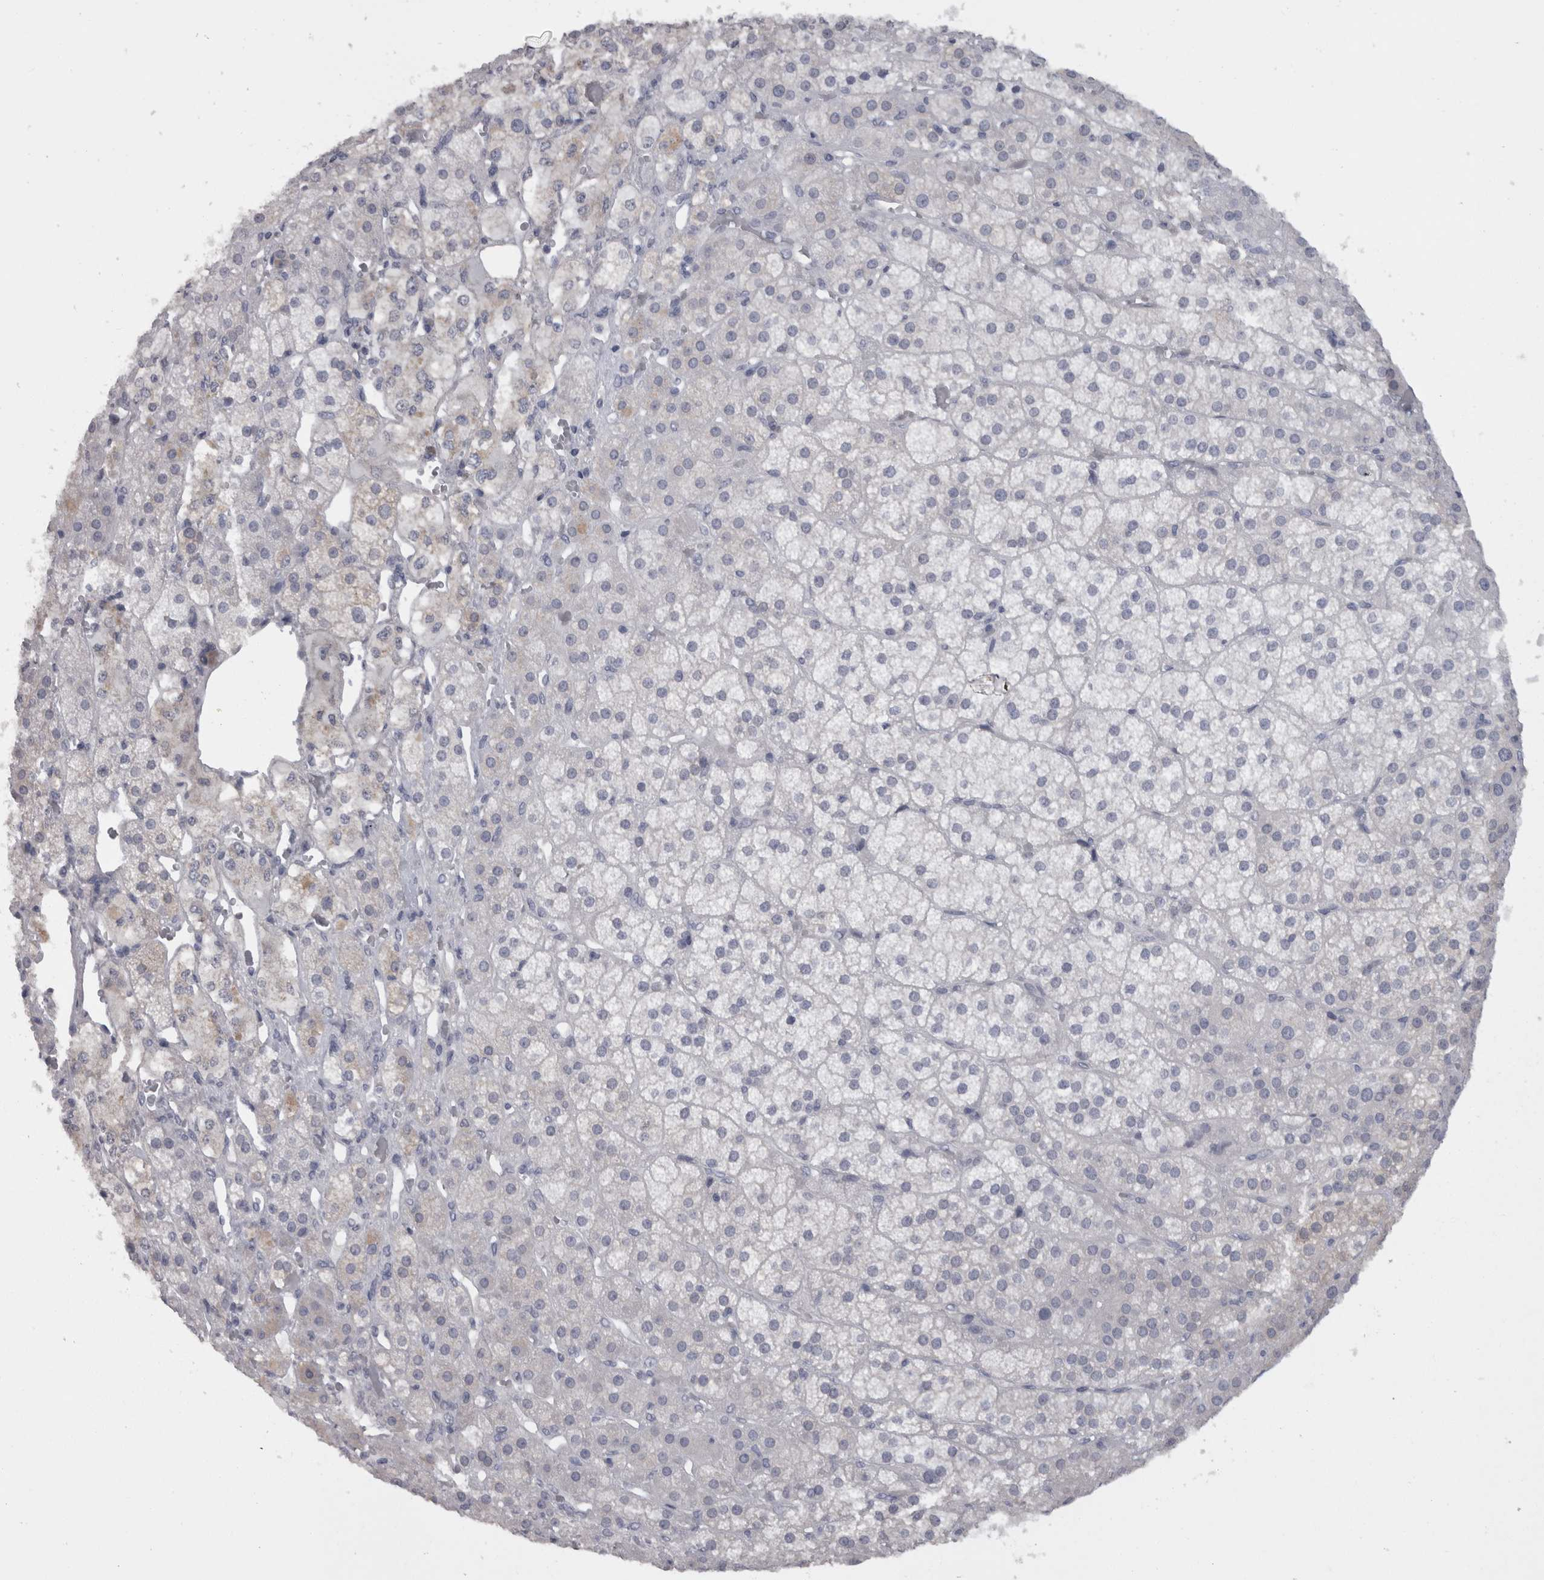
{"staining": {"intensity": "weak", "quantity": "<25%", "location": "cytoplasmic/membranous"}, "tissue": "adrenal gland", "cell_type": "Glandular cells", "image_type": "normal", "snomed": [{"axis": "morphology", "description": "Normal tissue, NOS"}, {"axis": "topography", "description": "Adrenal gland"}], "caption": "A micrograph of adrenal gland stained for a protein exhibits no brown staining in glandular cells. (DAB (3,3'-diaminobenzidine) immunohistochemistry (IHC) with hematoxylin counter stain).", "gene": "CAMK2D", "patient": {"sex": "male", "age": 57}}